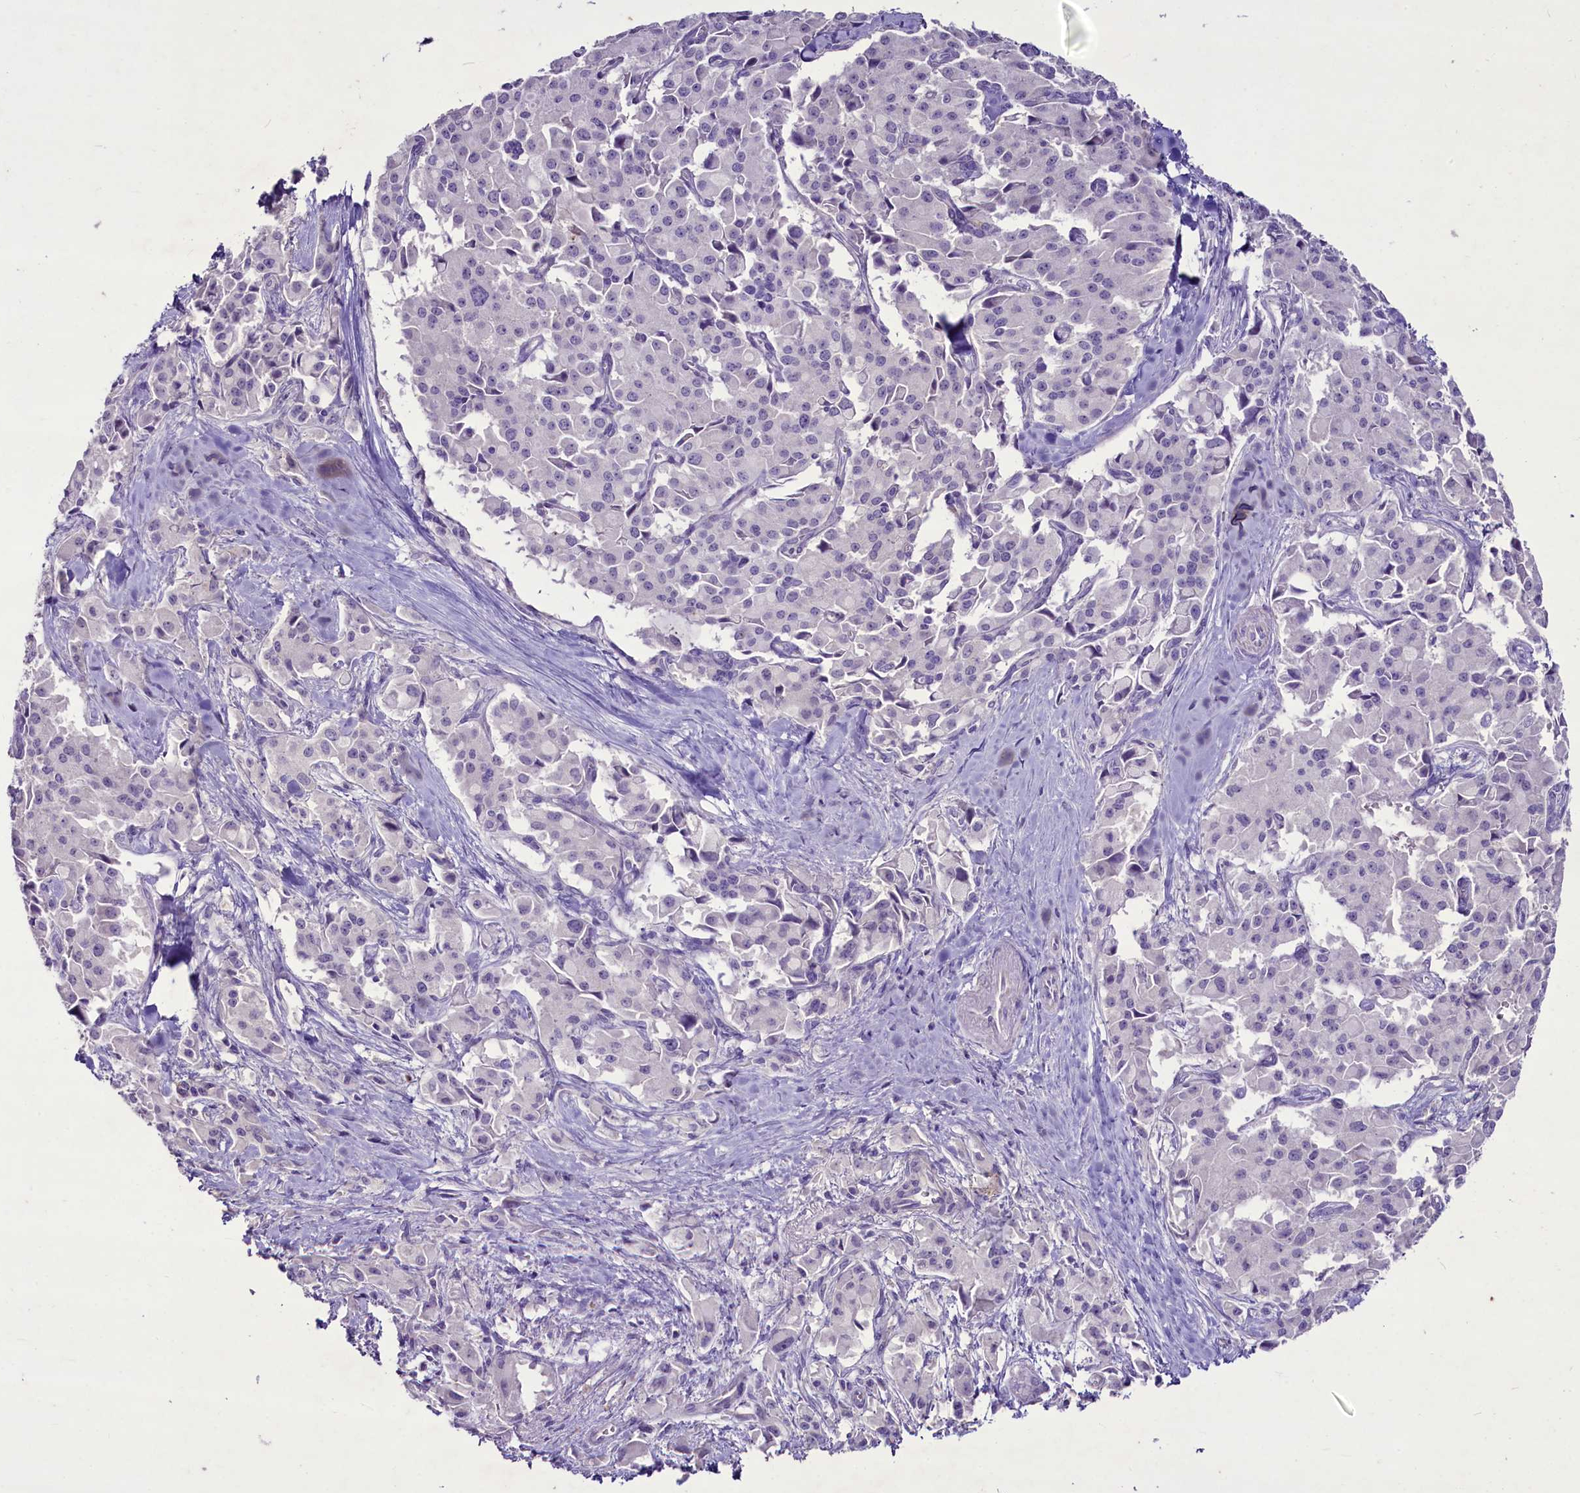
{"staining": {"intensity": "negative", "quantity": "none", "location": "none"}, "tissue": "pancreatic cancer", "cell_type": "Tumor cells", "image_type": "cancer", "snomed": [{"axis": "morphology", "description": "Adenocarcinoma, NOS"}, {"axis": "topography", "description": "Pancreas"}], "caption": "High magnification brightfield microscopy of pancreatic cancer stained with DAB (3,3'-diaminobenzidine) (brown) and counterstained with hematoxylin (blue): tumor cells show no significant expression. (DAB (3,3'-diaminobenzidine) immunohistochemistry (IHC) visualized using brightfield microscopy, high magnification).", "gene": "FAM209B", "patient": {"sex": "male", "age": 65}}